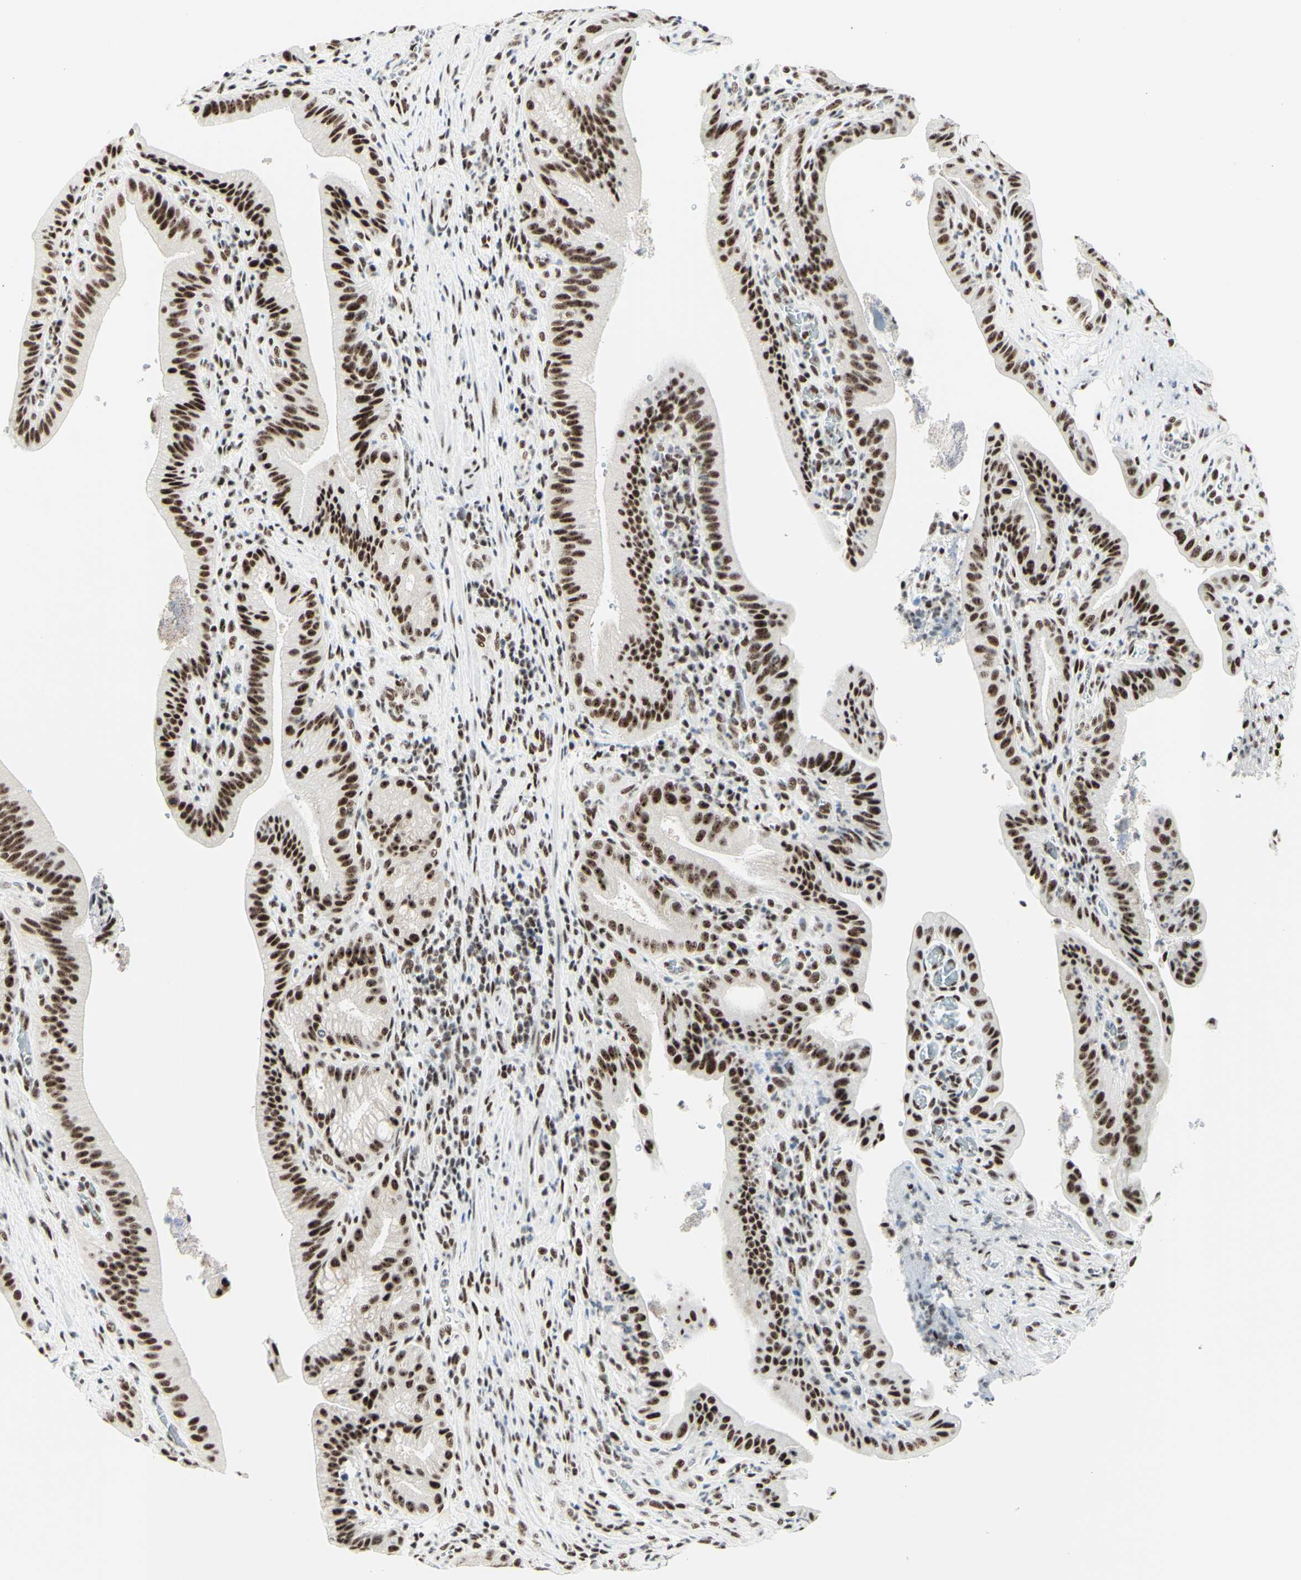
{"staining": {"intensity": "strong", "quantity": "25%-75%", "location": "nuclear"}, "tissue": "pancreatic cancer", "cell_type": "Tumor cells", "image_type": "cancer", "snomed": [{"axis": "morphology", "description": "Adenocarcinoma, NOS"}, {"axis": "topography", "description": "Pancreas"}], "caption": "Human pancreatic cancer (adenocarcinoma) stained with a brown dye exhibits strong nuclear positive expression in approximately 25%-75% of tumor cells.", "gene": "WTAP", "patient": {"sex": "female", "age": 75}}